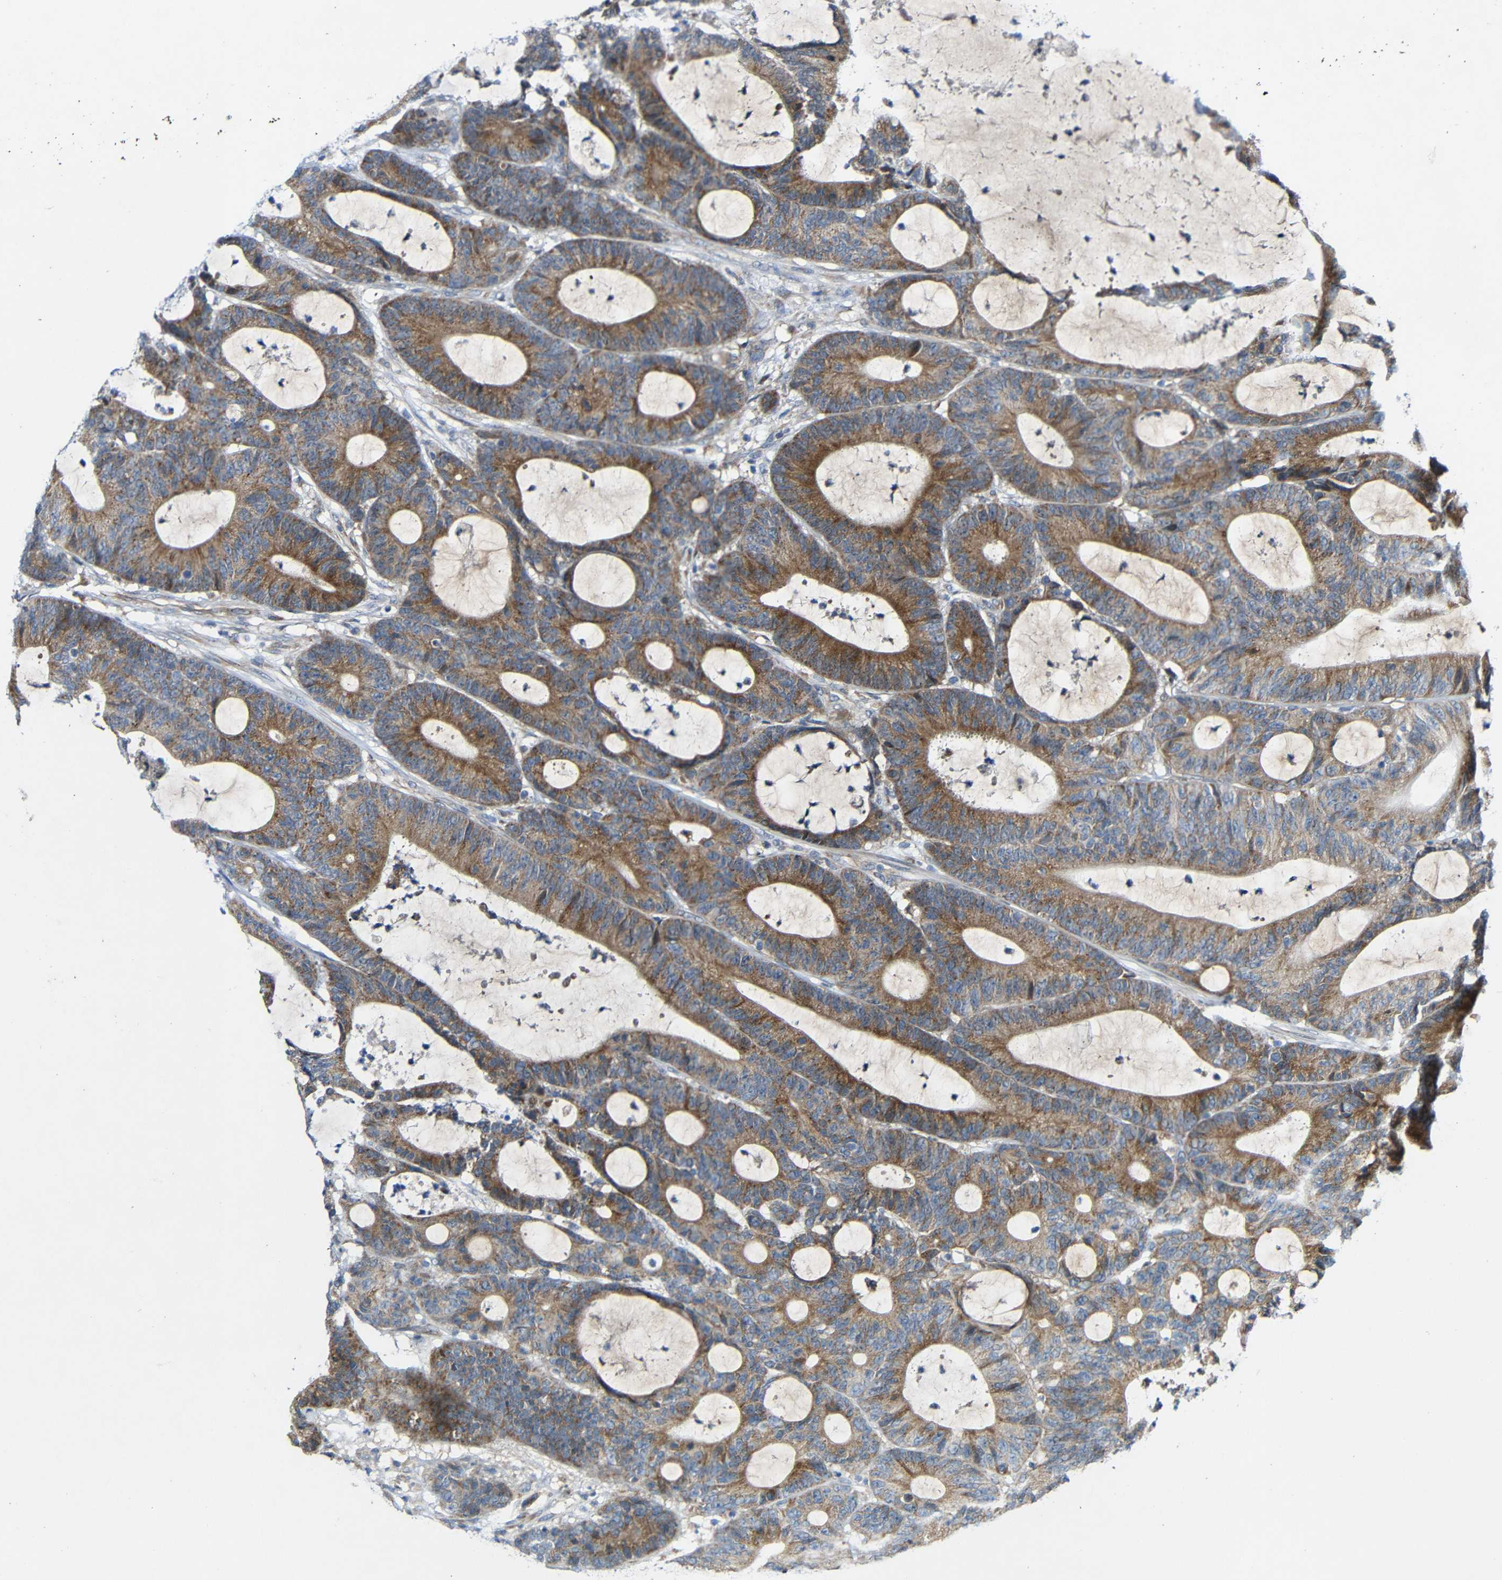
{"staining": {"intensity": "weak", "quantity": ">75%", "location": "cytoplasmic/membranous"}, "tissue": "colorectal cancer", "cell_type": "Tumor cells", "image_type": "cancer", "snomed": [{"axis": "morphology", "description": "Adenocarcinoma, NOS"}, {"axis": "topography", "description": "Colon"}], "caption": "IHC staining of adenocarcinoma (colorectal), which exhibits low levels of weak cytoplasmic/membranous staining in approximately >75% of tumor cells indicating weak cytoplasmic/membranous protein expression. The staining was performed using DAB (brown) for protein detection and nuclei were counterstained in hematoxylin (blue).", "gene": "TMEM25", "patient": {"sex": "female", "age": 84}}